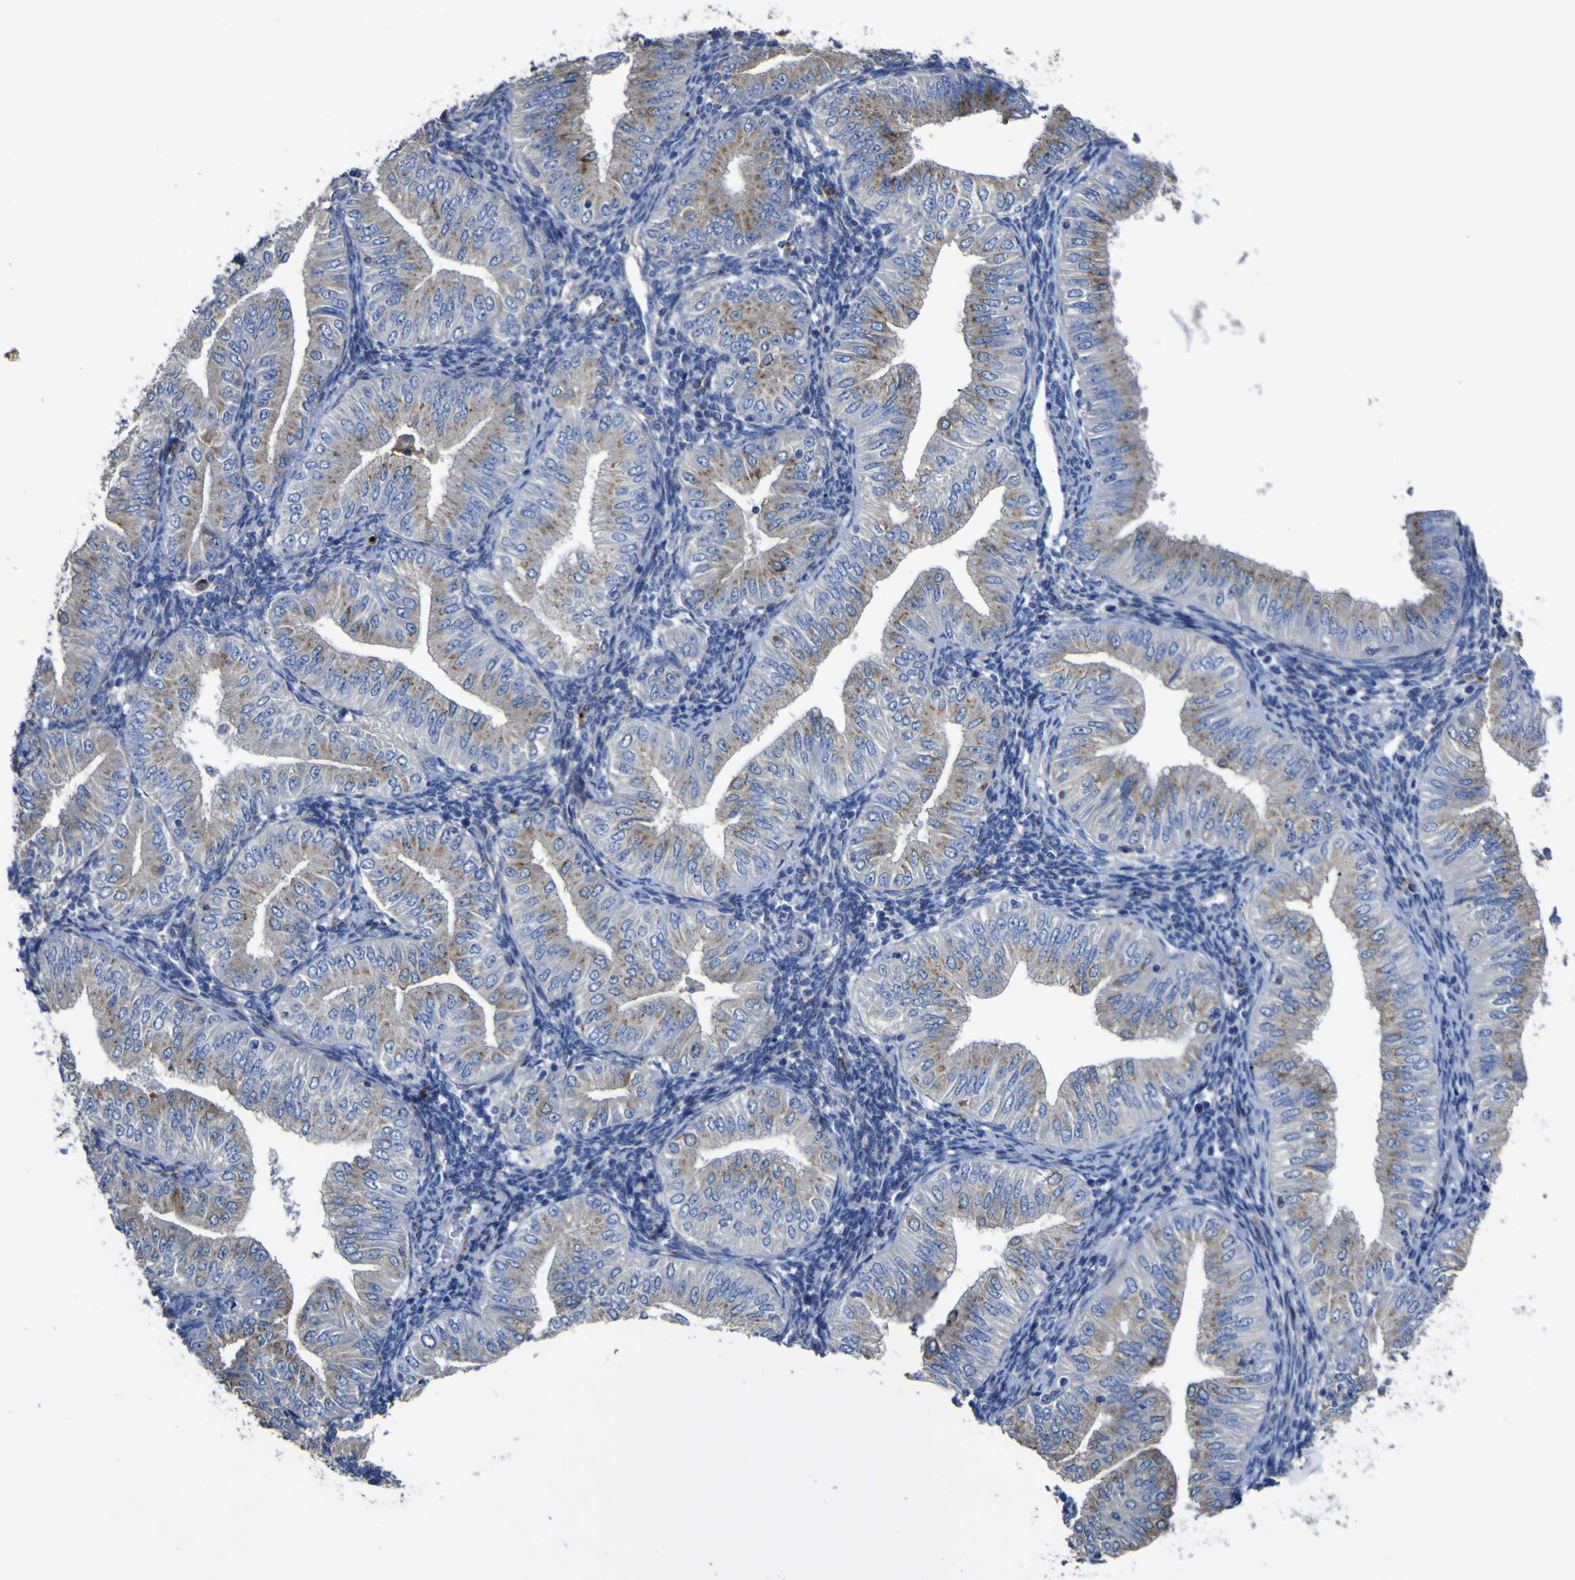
{"staining": {"intensity": "moderate", "quantity": ">75%", "location": "cytoplasmic/membranous"}, "tissue": "endometrial cancer", "cell_type": "Tumor cells", "image_type": "cancer", "snomed": [{"axis": "morphology", "description": "Normal tissue, NOS"}, {"axis": "morphology", "description": "Adenocarcinoma, NOS"}, {"axis": "topography", "description": "Endometrium"}], "caption": "The immunohistochemical stain shows moderate cytoplasmic/membranous staining in tumor cells of endometrial adenocarcinoma tissue. The staining was performed using DAB to visualize the protein expression in brown, while the nuclei were stained in blue with hematoxylin (Magnification: 20x).", "gene": "AGO4", "patient": {"sex": "female", "age": 53}}